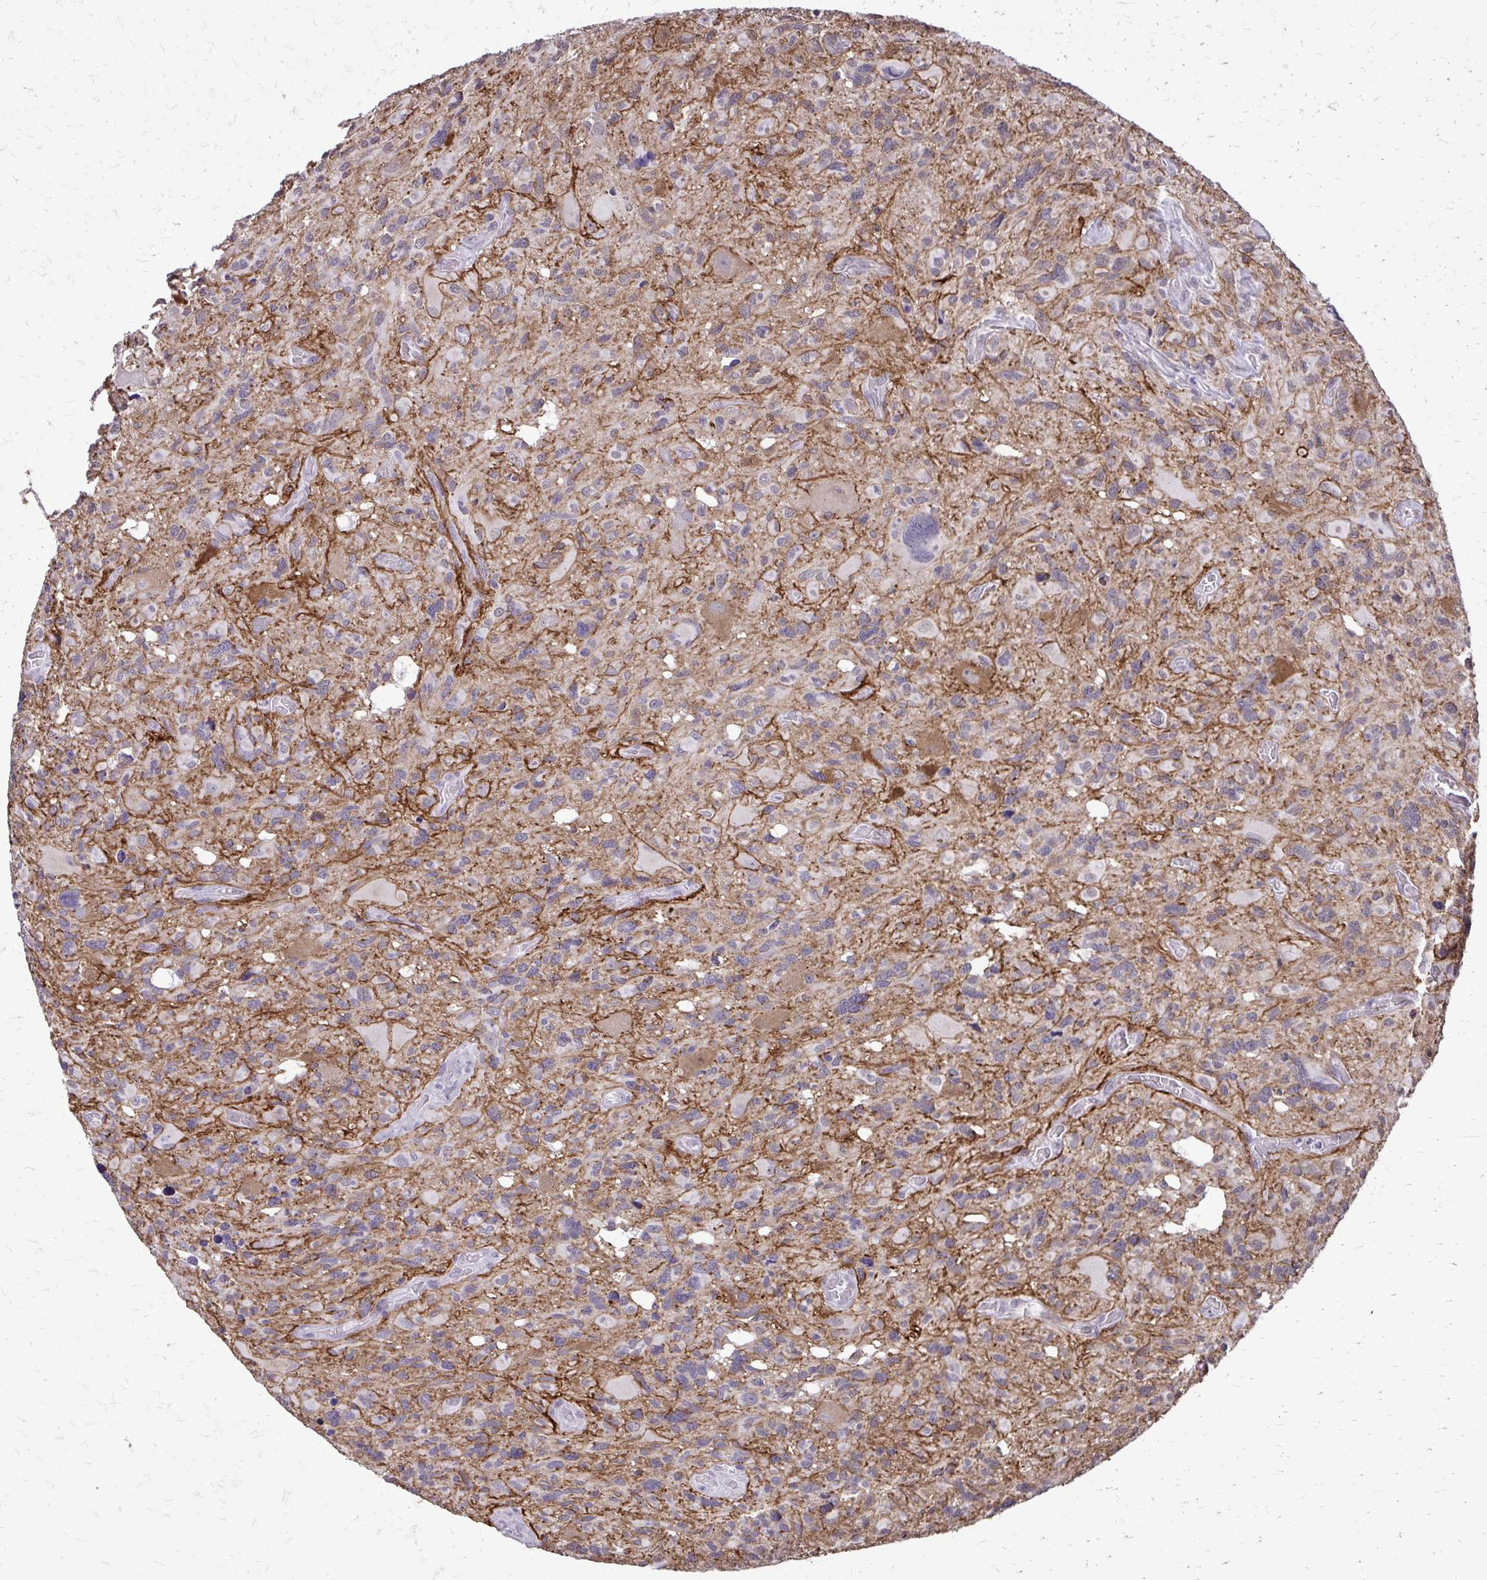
{"staining": {"intensity": "negative", "quantity": "none", "location": "none"}, "tissue": "glioma", "cell_type": "Tumor cells", "image_type": "cancer", "snomed": [{"axis": "morphology", "description": "Glioma, malignant, High grade"}, {"axis": "topography", "description": "Brain"}], "caption": "High-grade glioma (malignant) stained for a protein using immunohistochemistry displays no positivity tumor cells.", "gene": "AKAP5", "patient": {"sex": "male", "age": 49}}